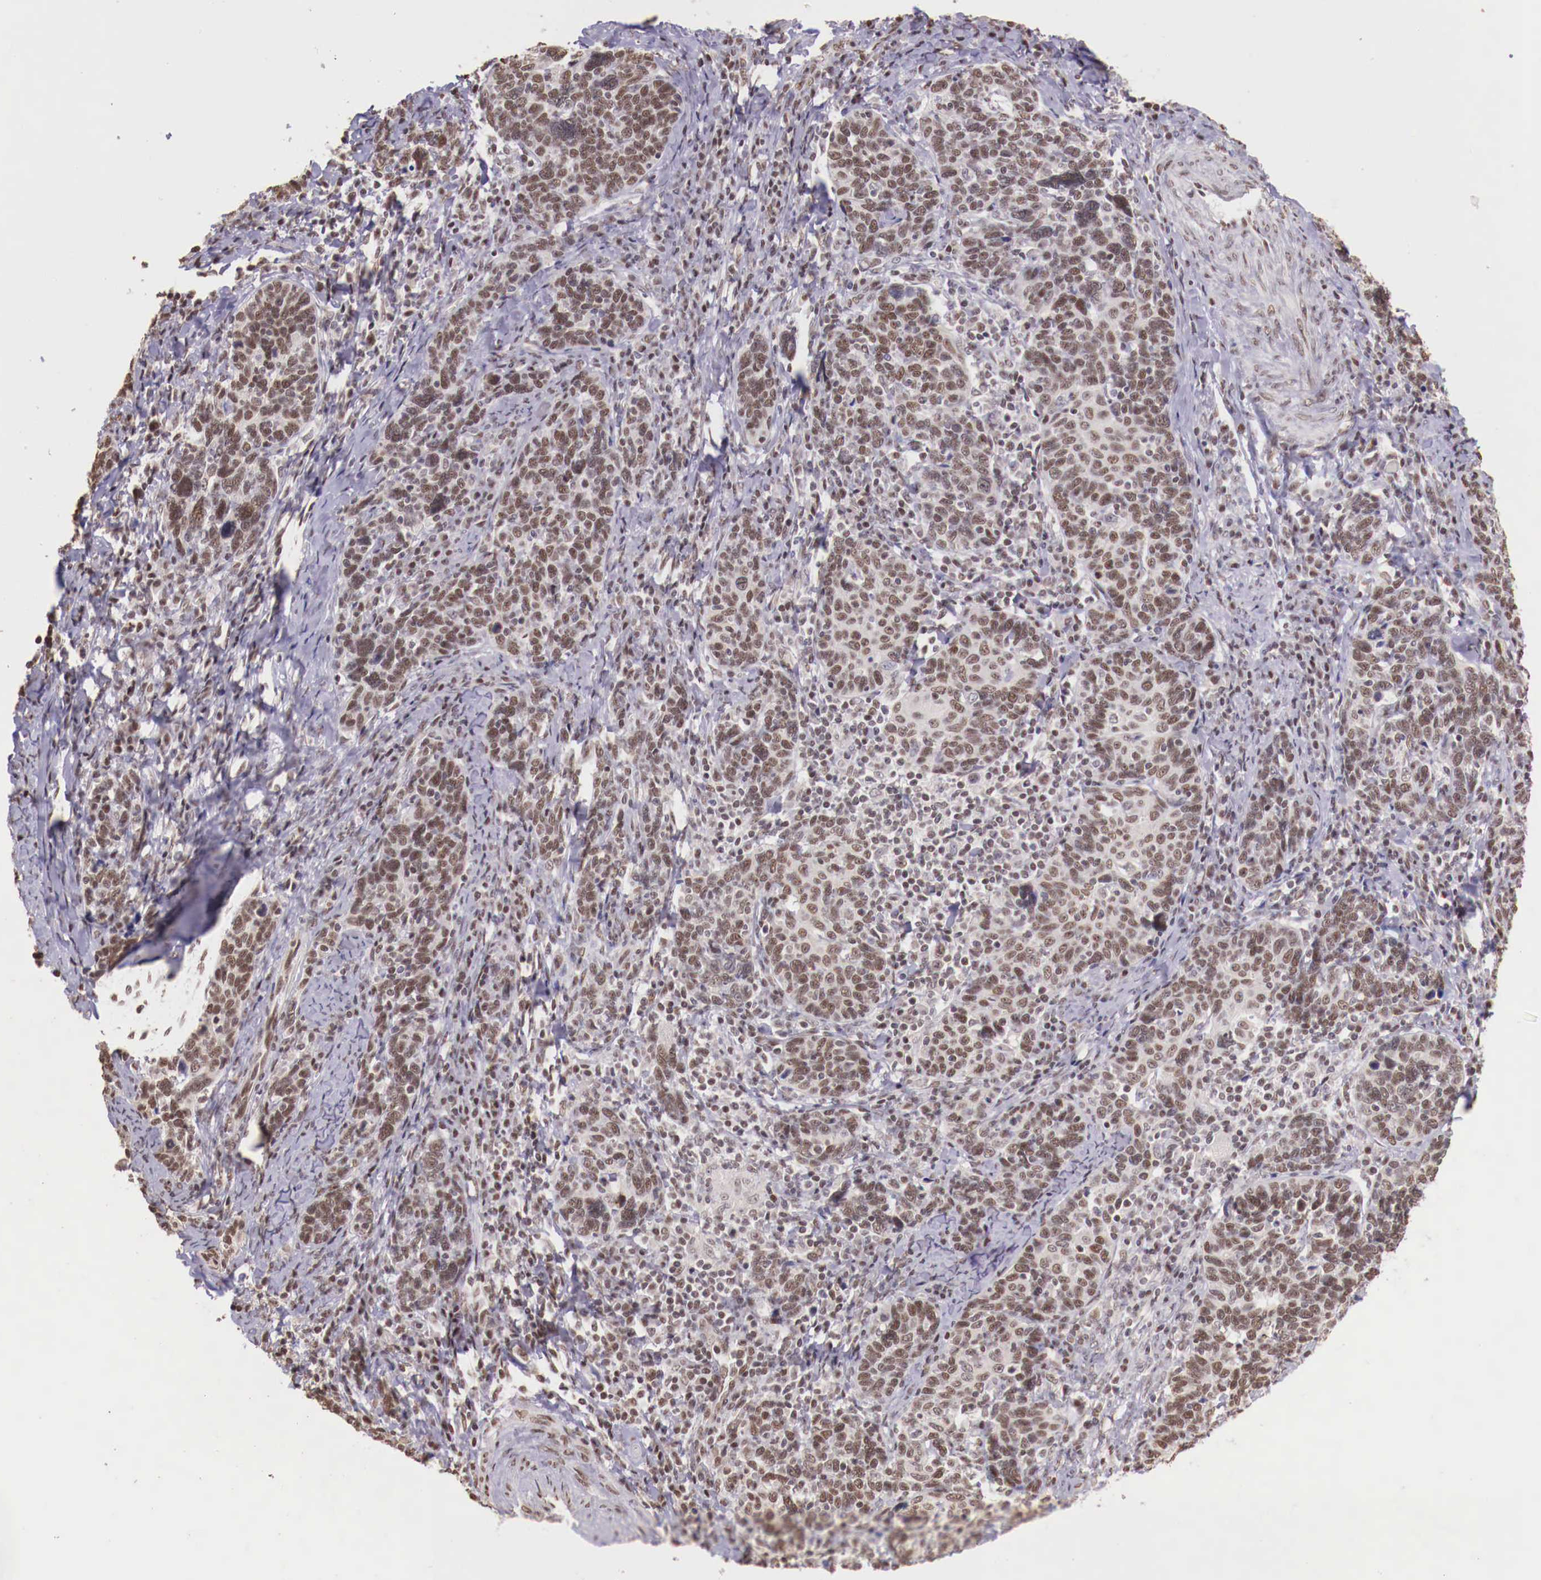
{"staining": {"intensity": "weak", "quantity": ">75%", "location": "nuclear"}, "tissue": "cervical cancer", "cell_type": "Tumor cells", "image_type": "cancer", "snomed": [{"axis": "morphology", "description": "Squamous cell carcinoma, NOS"}, {"axis": "topography", "description": "Cervix"}], "caption": "Squamous cell carcinoma (cervical) stained with a protein marker reveals weak staining in tumor cells.", "gene": "SP1", "patient": {"sex": "female", "age": 41}}